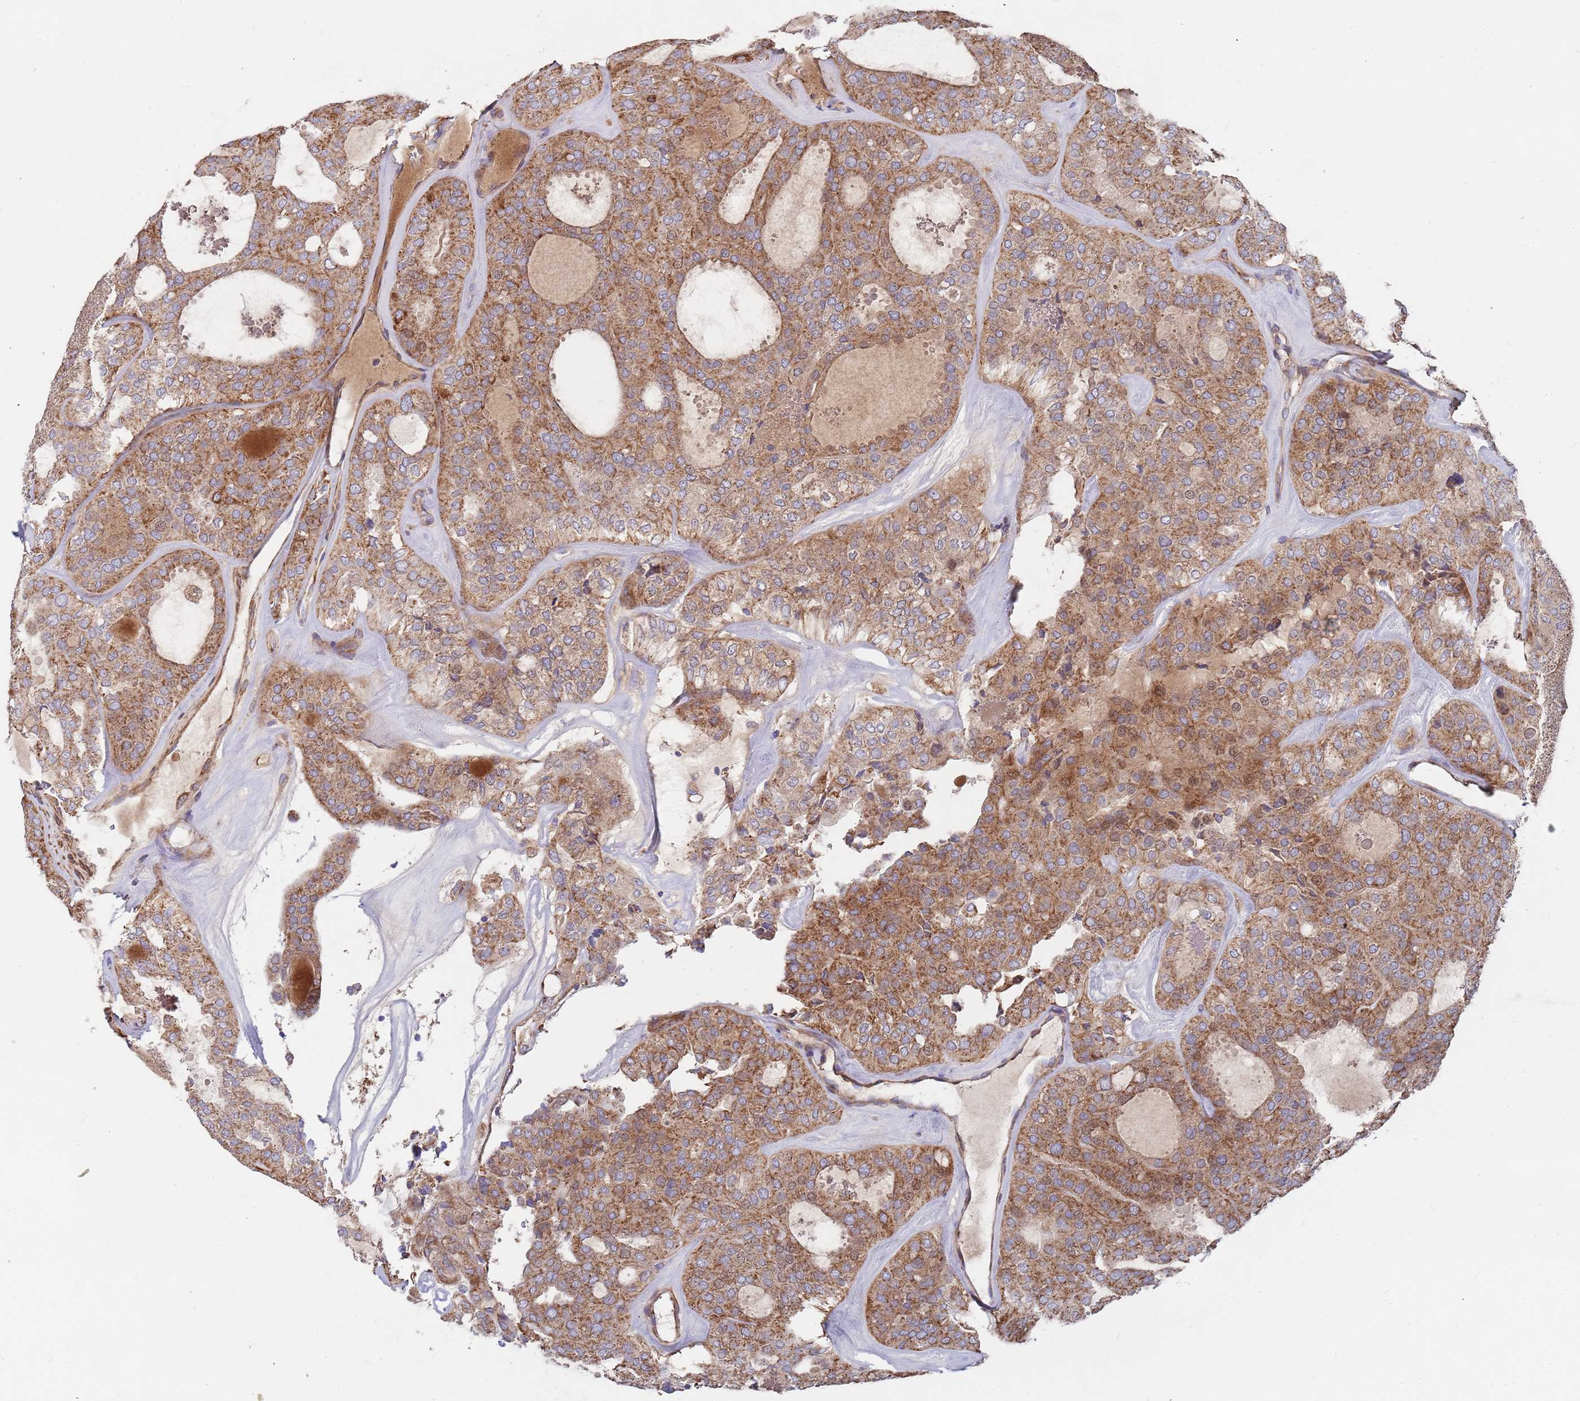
{"staining": {"intensity": "moderate", "quantity": ">75%", "location": "cytoplasmic/membranous"}, "tissue": "thyroid cancer", "cell_type": "Tumor cells", "image_type": "cancer", "snomed": [{"axis": "morphology", "description": "Follicular adenoma carcinoma, NOS"}, {"axis": "topography", "description": "Thyroid gland"}], "caption": "Protein staining exhibits moderate cytoplasmic/membranous positivity in about >75% of tumor cells in follicular adenoma carcinoma (thyroid).", "gene": "WDFY3", "patient": {"sex": "male", "age": 75}}